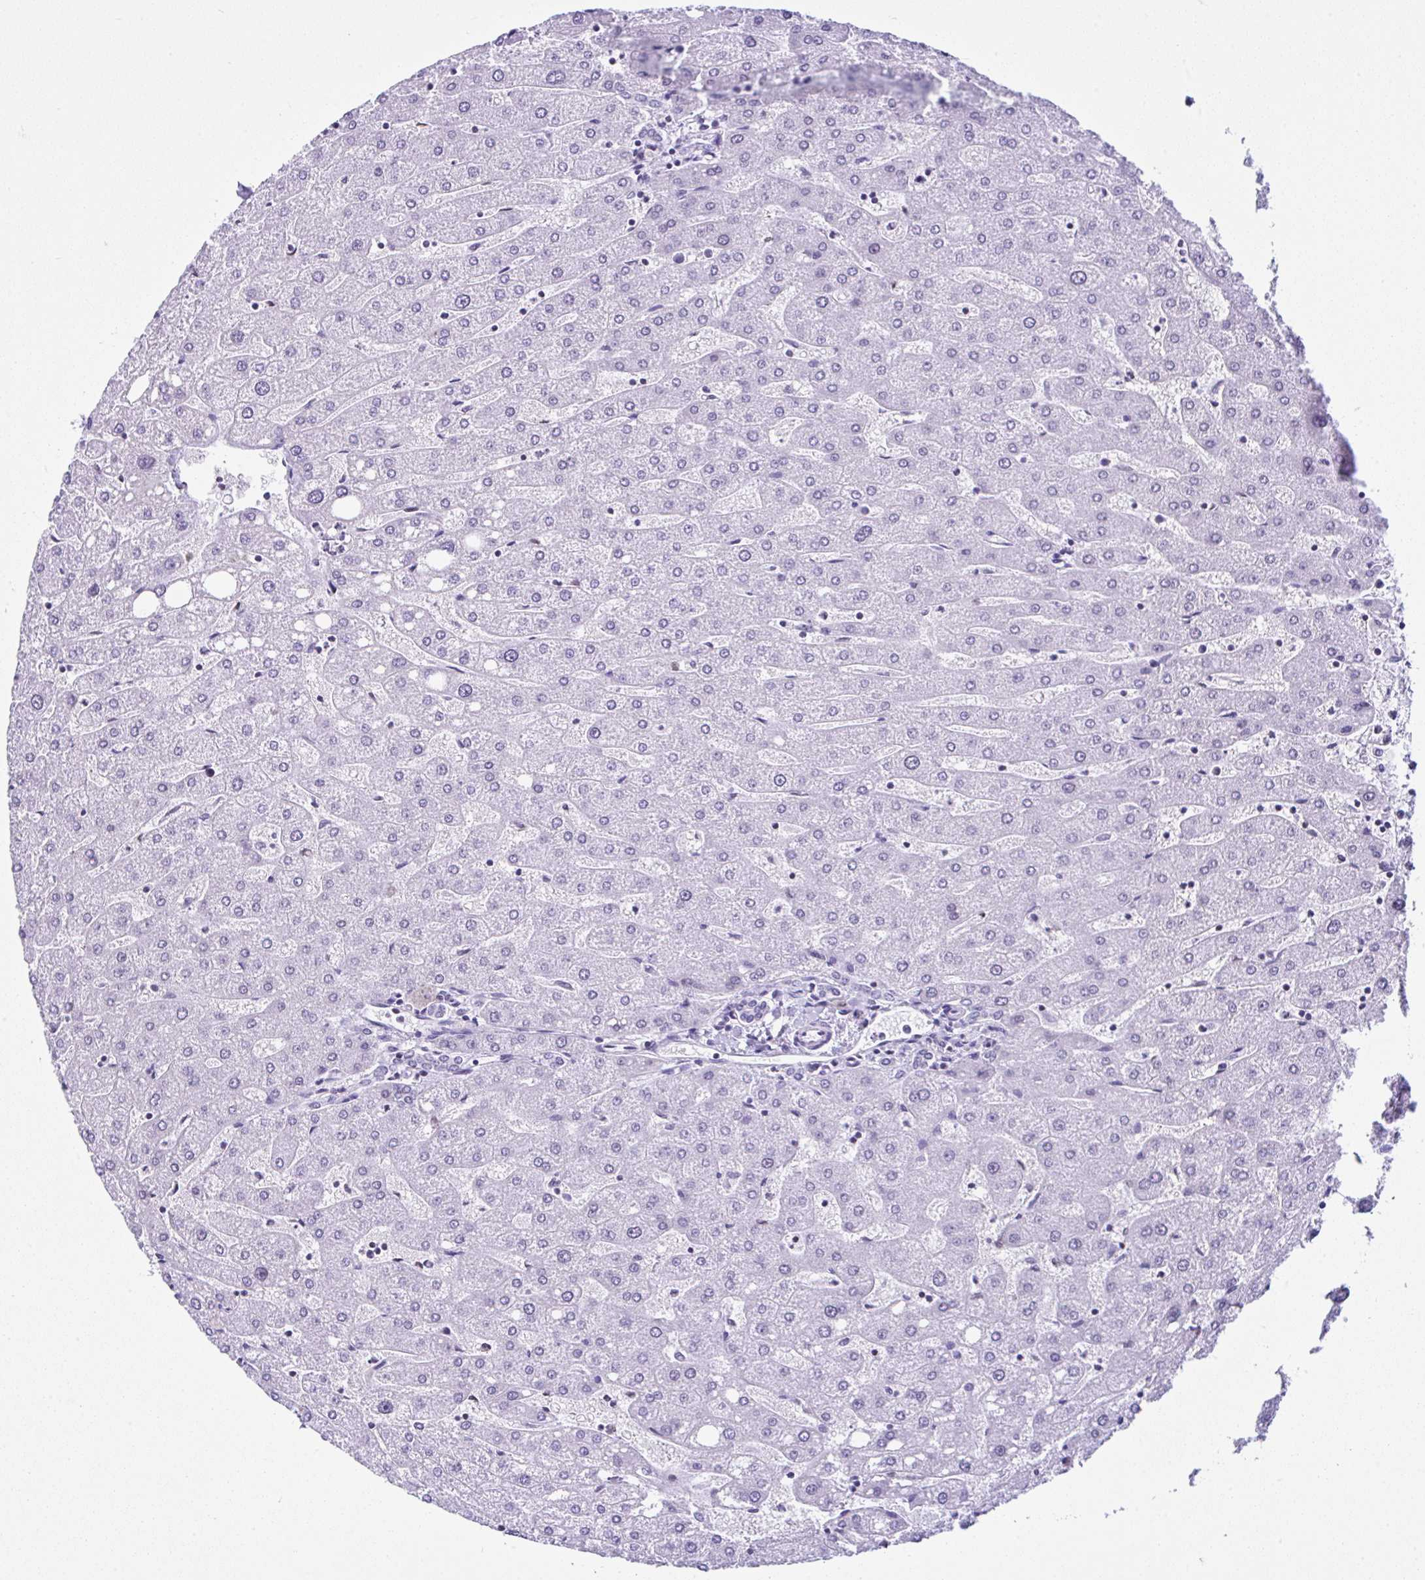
{"staining": {"intensity": "negative", "quantity": "none", "location": "none"}, "tissue": "liver", "cell_type": "Cholangiocytes", "image_type": "normal", "snomed": [{"axis": "morphology", "description": "Normal tissue, NOS"}, {"axis": "topography", "description": "Liver"}], "caption": "Histopathology image shows no significant protein staining in cholangiocytes of normal liver.", "gene": "KRT27", "patient": {"sex": "male", "age": 67}}